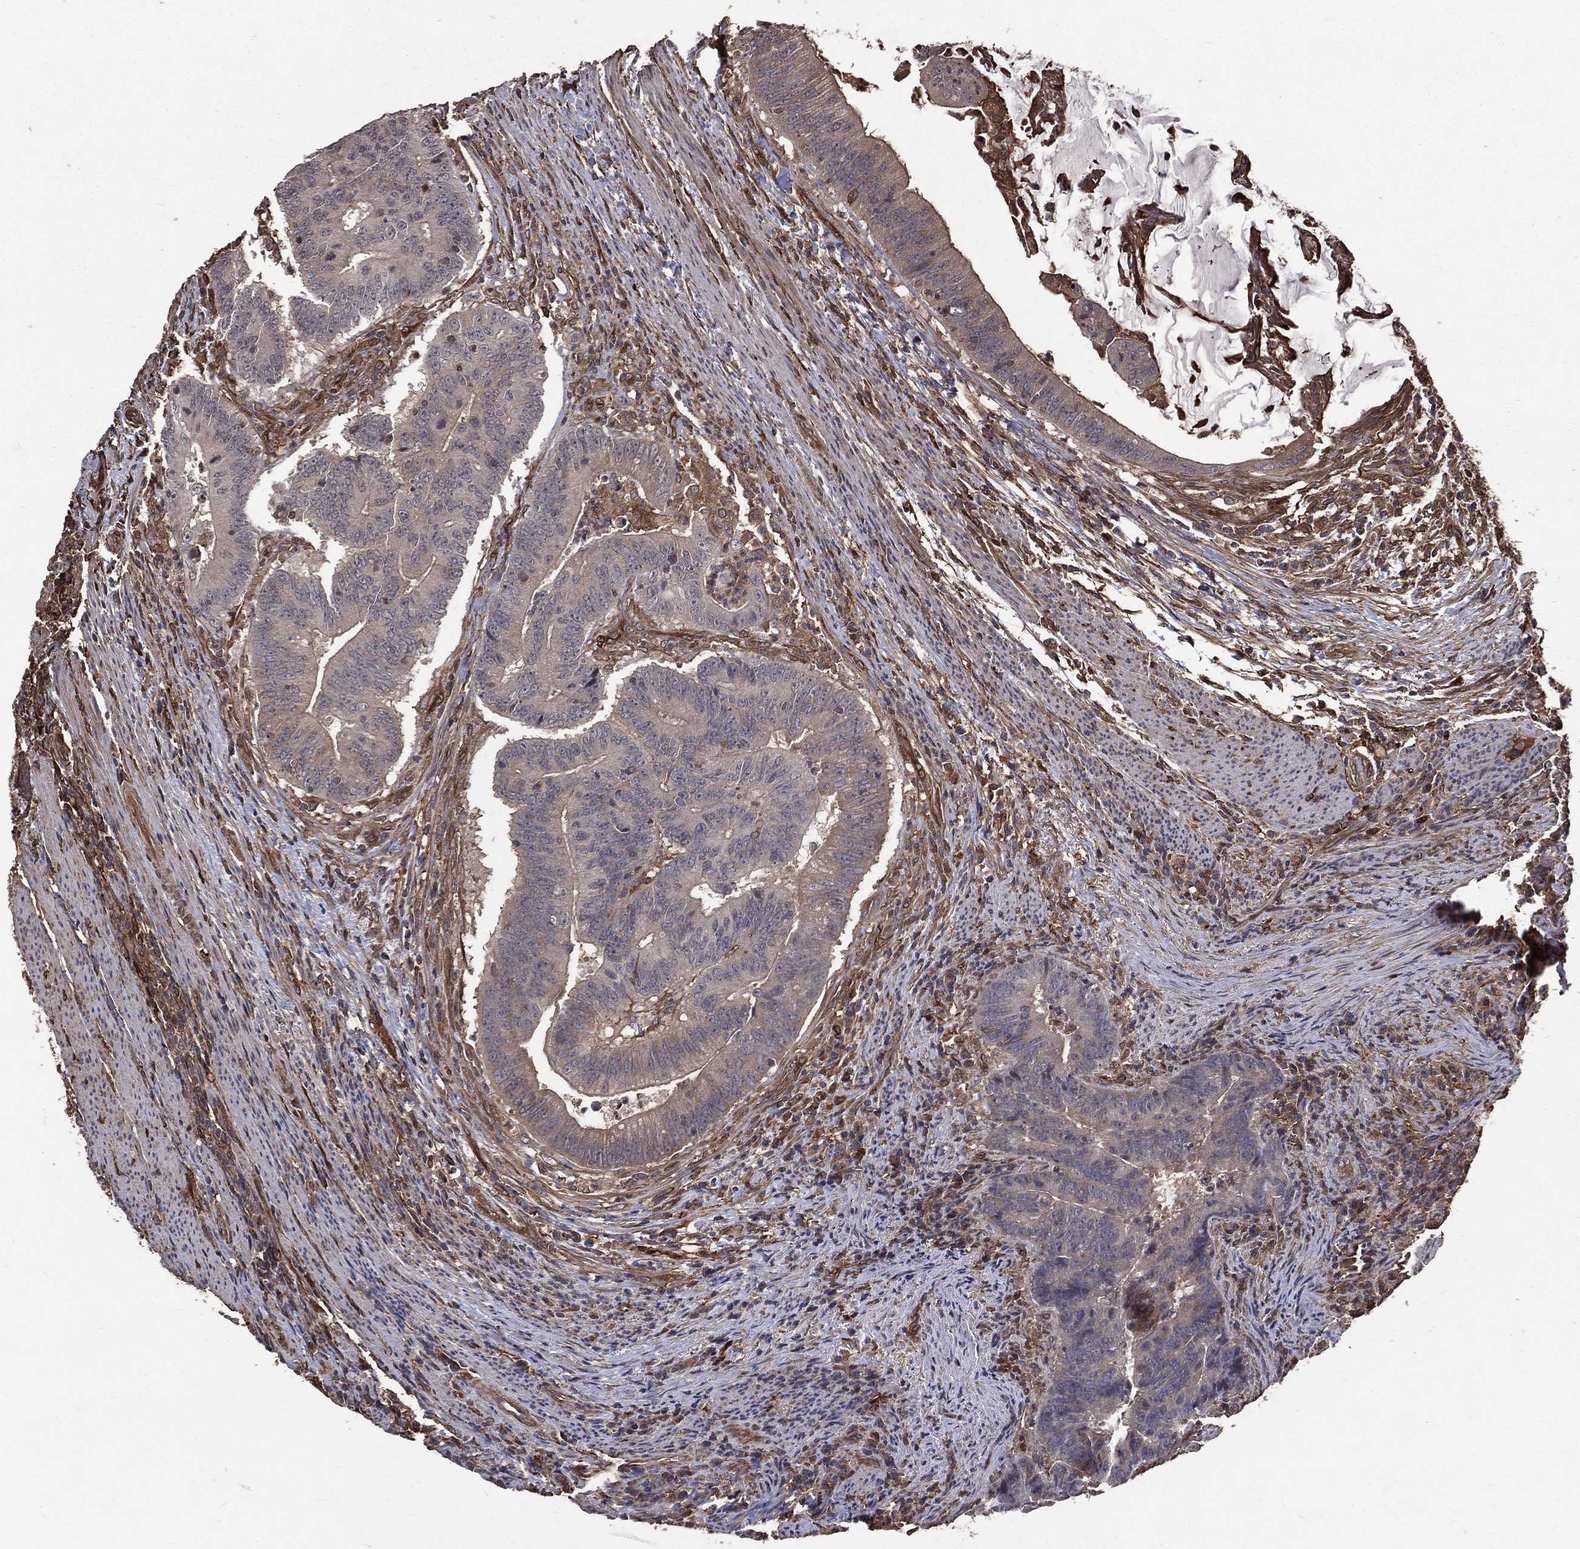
{"staining": {"intensity": "weak", "quantity": "25%-75%", "location": "cytoplasmic/membranous"}, "tissue": "colorectal cancer", "cell_type": "Tumor cells", "image_type": "cancer", "snomed": [{"axis": "morphology", "description": "Adenocarcinoma, NOS"}, {"axis": "topography", "description": "Colon"}], "caption": "Immunohistochemistry image of neoplastic tissue: human adenocarcinoma (colorectal) stained using immunohistochemistry (IHC) demonstrates low levels of weak protein expression localized specifically in the cytoplasmic/membranous of tumor cells, appearing as a cytoplasmic/membranous brown color.", "gene": "DPYSL2", "patient": {"sex": "female", "age": 87}}